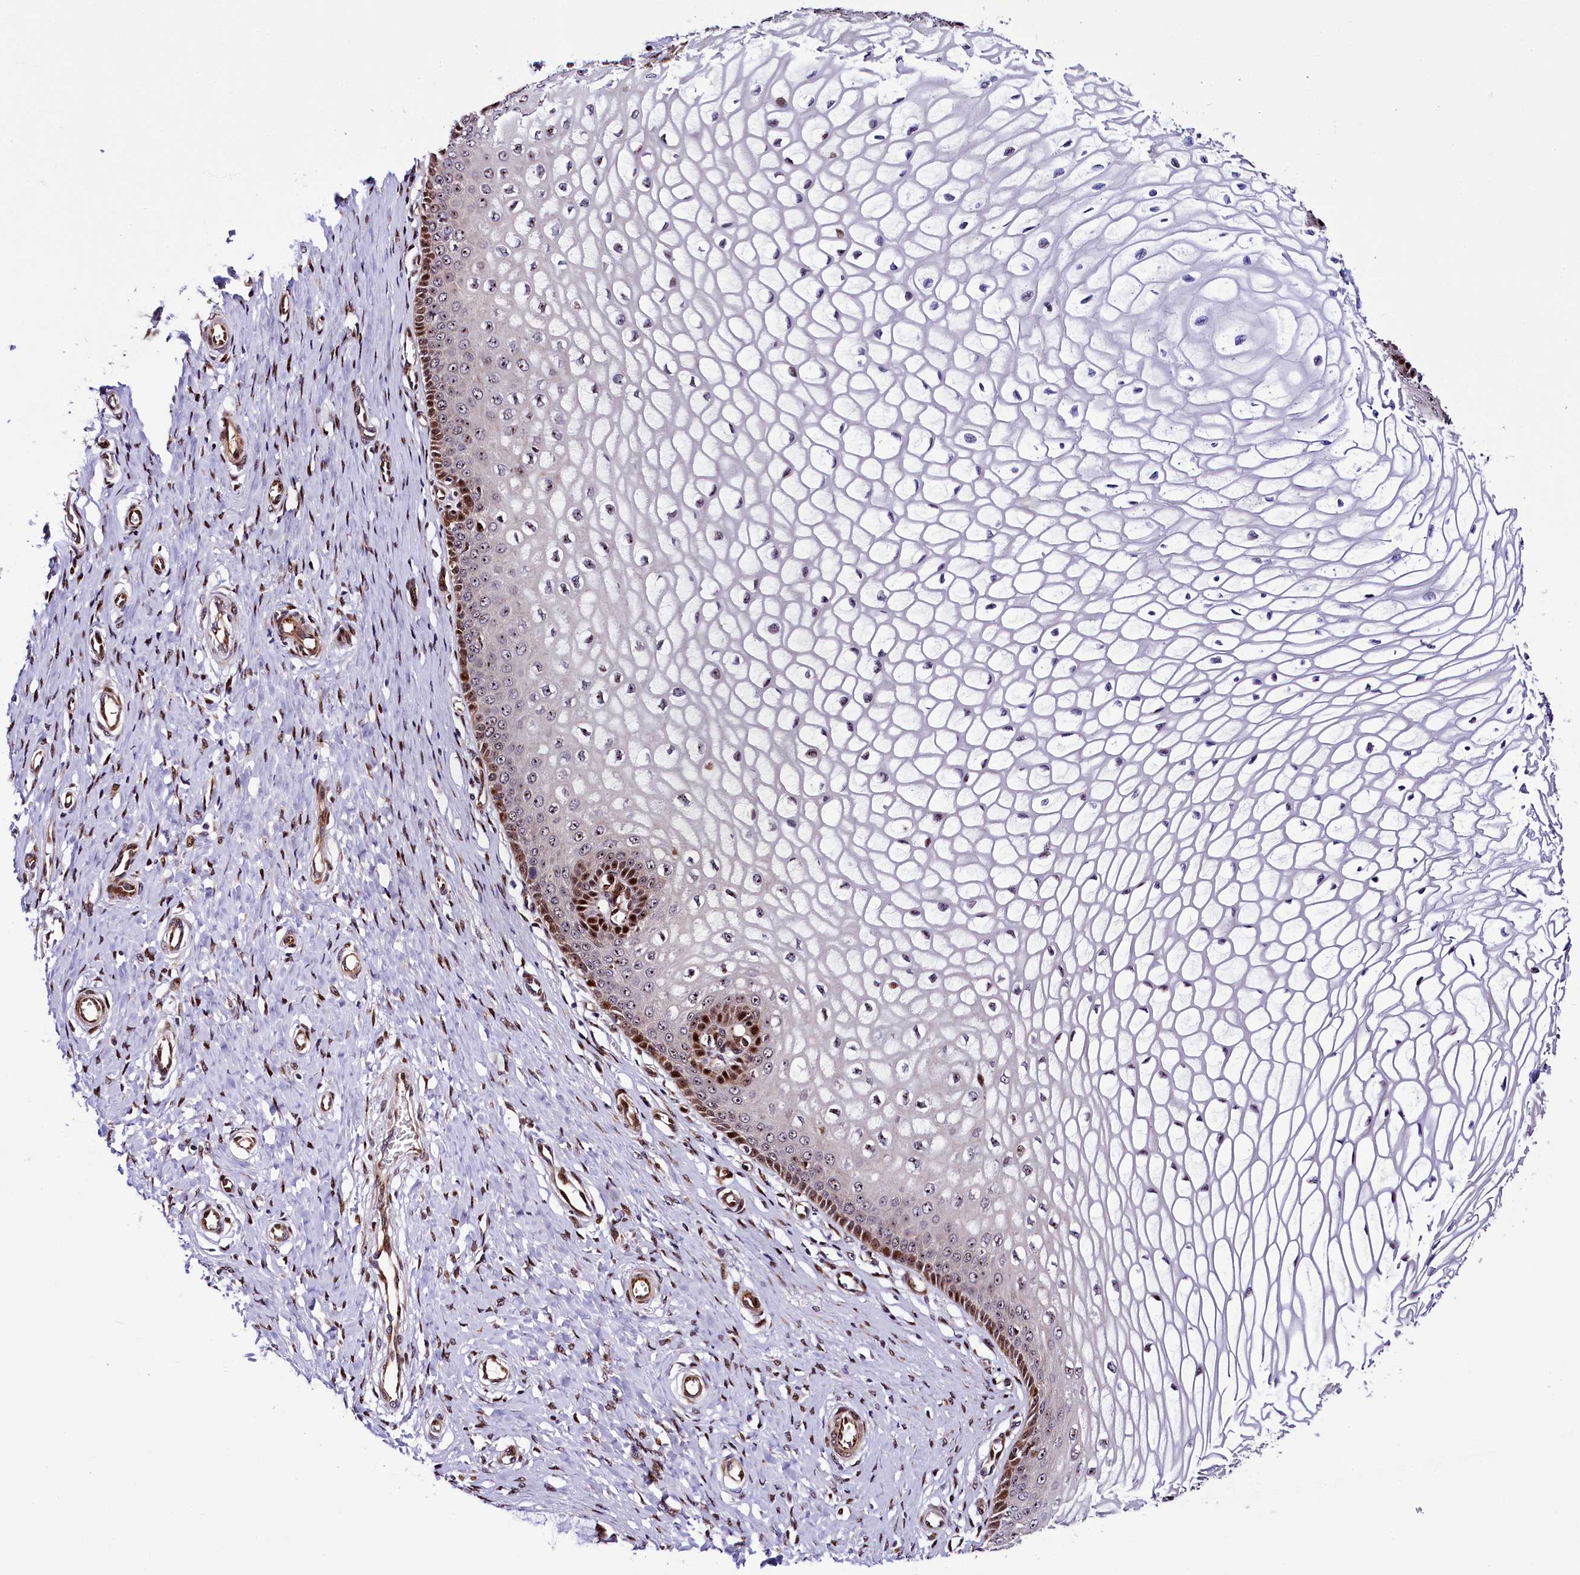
{"staining": {"intensity": "strong", "quantity": ">75%", "location": "cytoplasmic/membranous,nuclear"}, "tissue": "cervix", "cell_type": "Glandular cells", "image_type": "normal", "snomed": [{"axis": "morphology", "description": "Normal tissue, NOS"}, {"axis": "topography", "description": "Cervix"}], "caption": "High-magnification brightfield microscopy of benign cervix stained with DAB (3,3'-diaminobenzidine) (brown) and counterstained with hematoxylin (blue). glandular cells exhibit strong cytoplasmic/membranous,nuclear positivity is identified in approximately>75% of cells. Nuclei are stained in blue.", "gene": "TRMT112", "patient": {"sex": "female", "age": 55}}